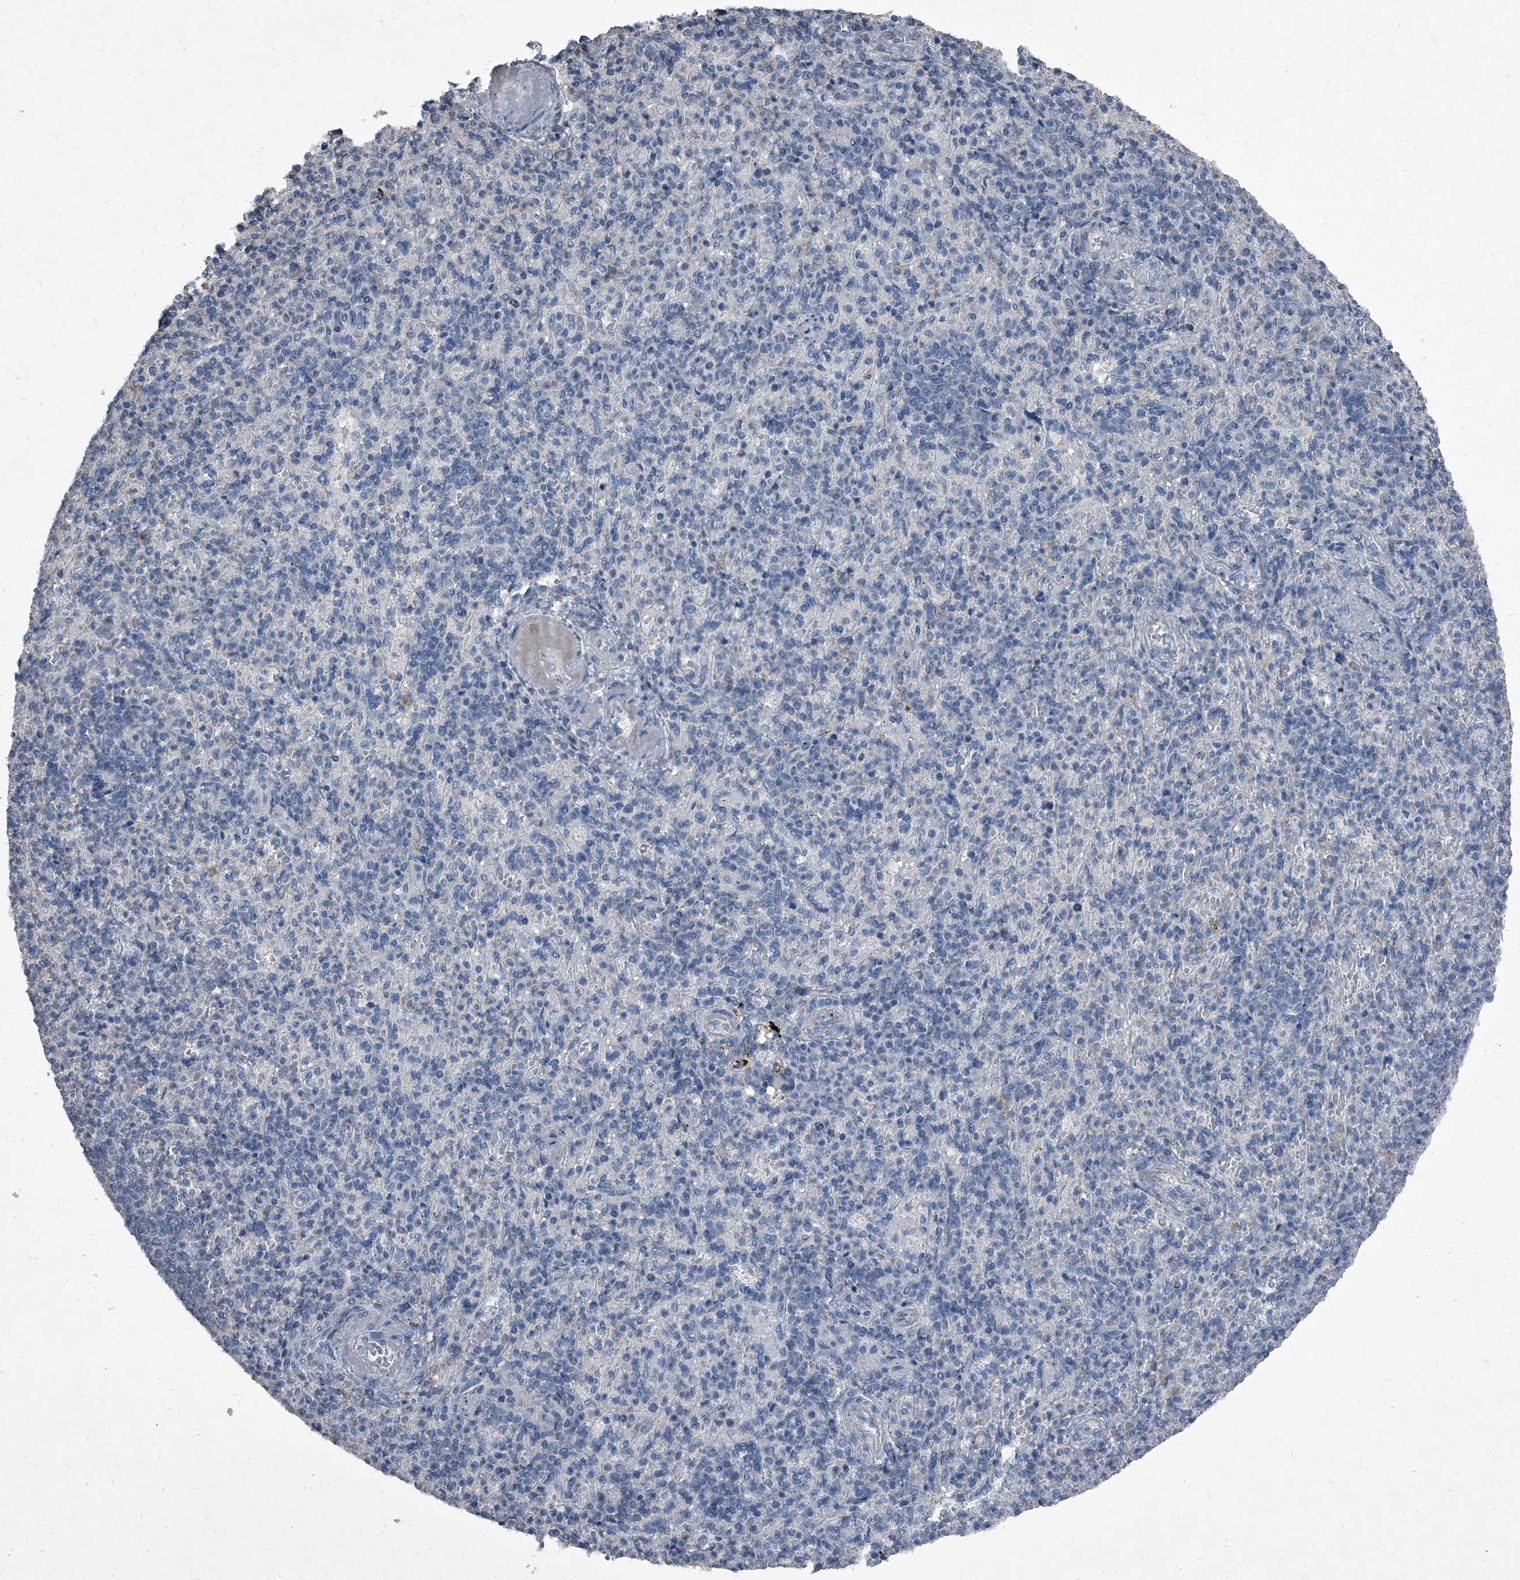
{"staining": {"intensity": "negative", "quantity": "none", "location": "none"}, "tissue": "spleen", "cell_type": "Cells in red pulp", "image_type": "normal", "snomed": [{"axis": "morphology", "description": "Normal tissue, NOS"}, {"axis": "topography", "description": "Spleen"}], "caption": "Spleen stained for a protein using IHC displays no staining cells in red pulp.", "gene": "HEPHL1", "patient": {"sex": "female", "age": 74}}